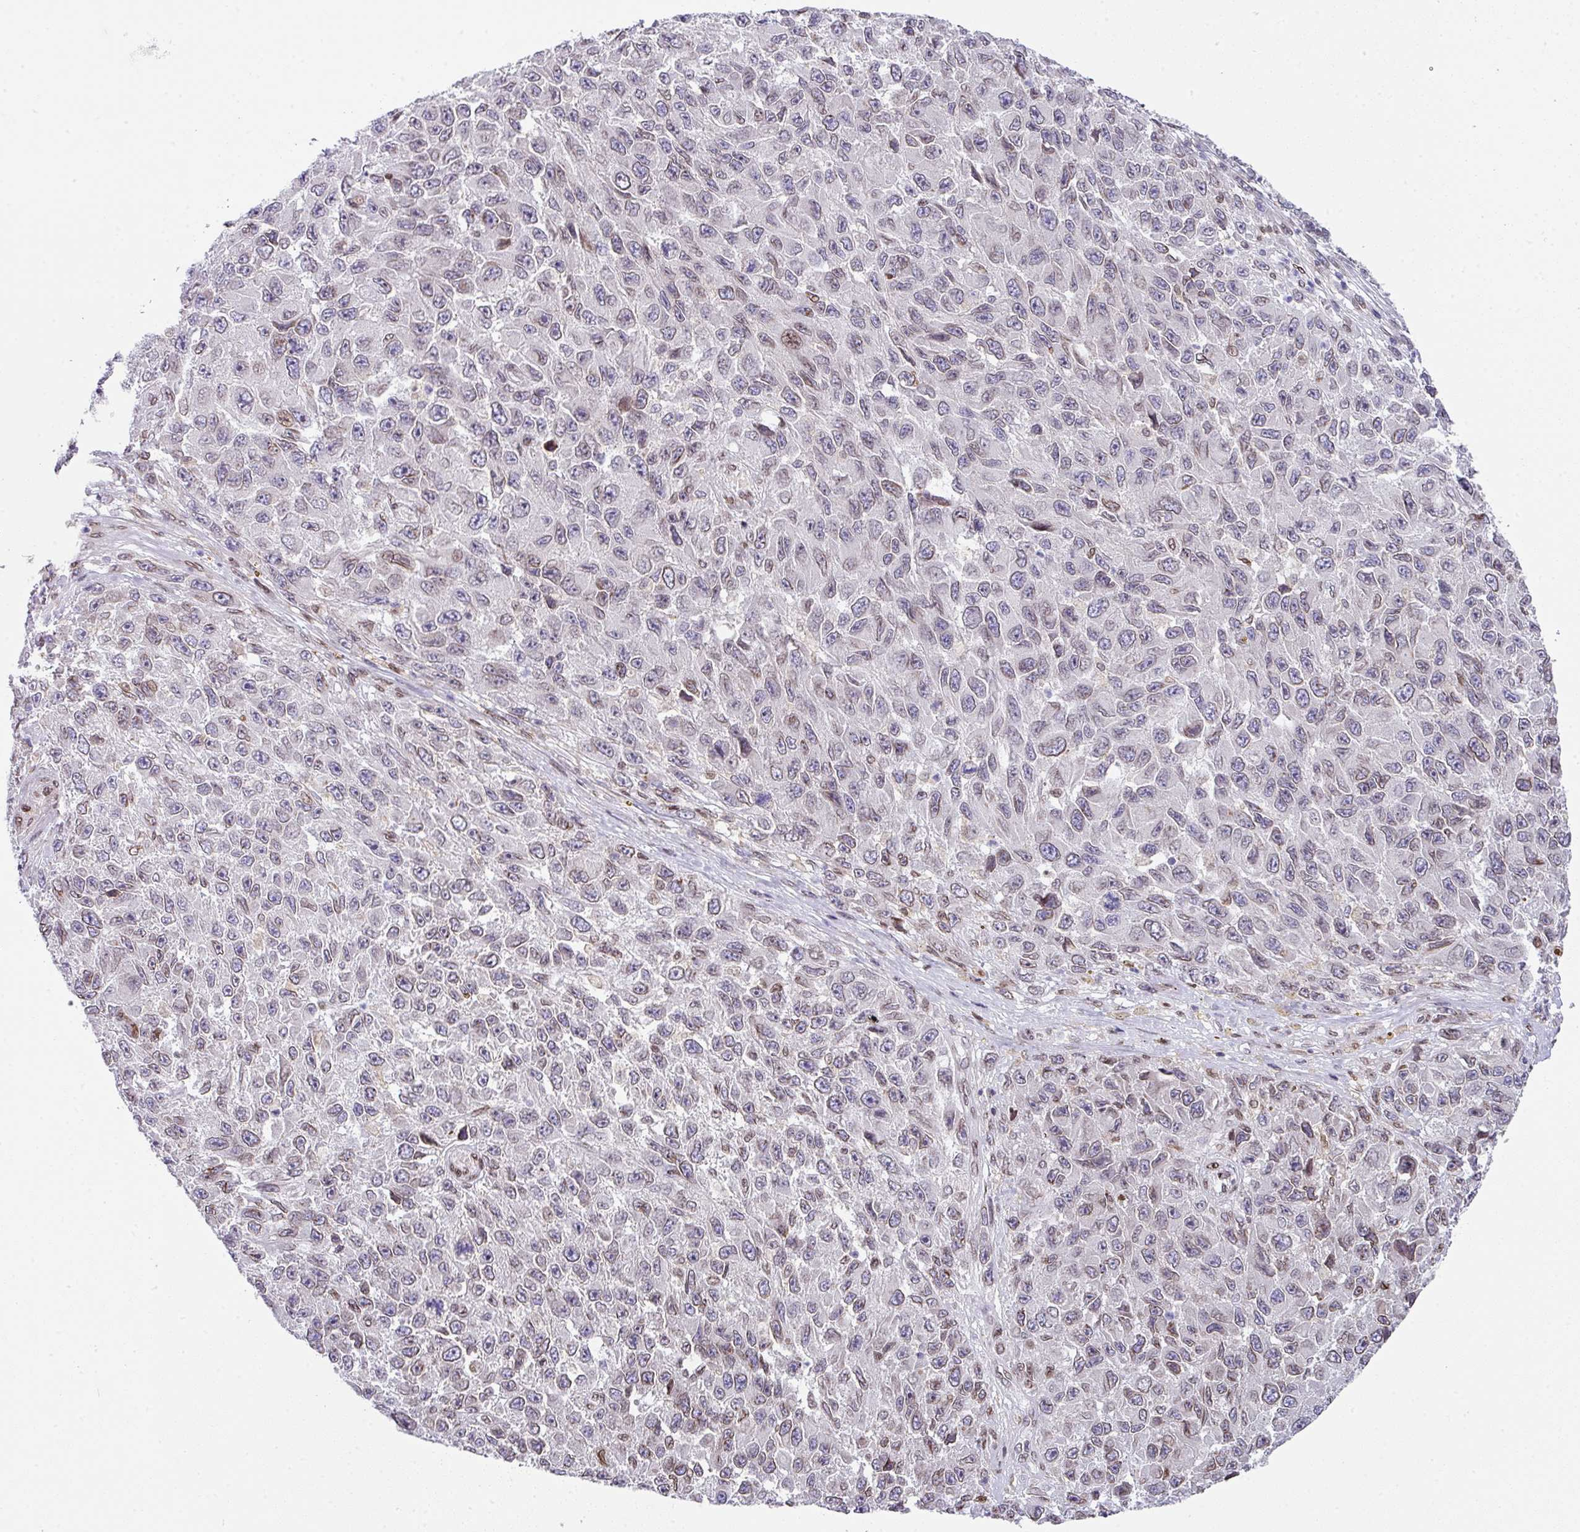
{"staining": {"intensity": "weak", "quantity": "<25%", "location": "cytoplasmic/membranous,nuclear"}, "tissue": "melanoma", "cell_type": "Tumor cells", "image_type": "cancer", "snomed": [{"axis": "morphology", "description": "Normal tissue, NOS"}, {"axis": "morphology", "description": "Malignant melanoma, NOS"}, {"axis": "topography", "description": "Skin"}], "caption": "DAB immunohistochemical staining of human malignant melanoma exhibits no significant expression in tumor cells.", "gene": "PLK1", "patient": {"sex": "female", "age": 96}}